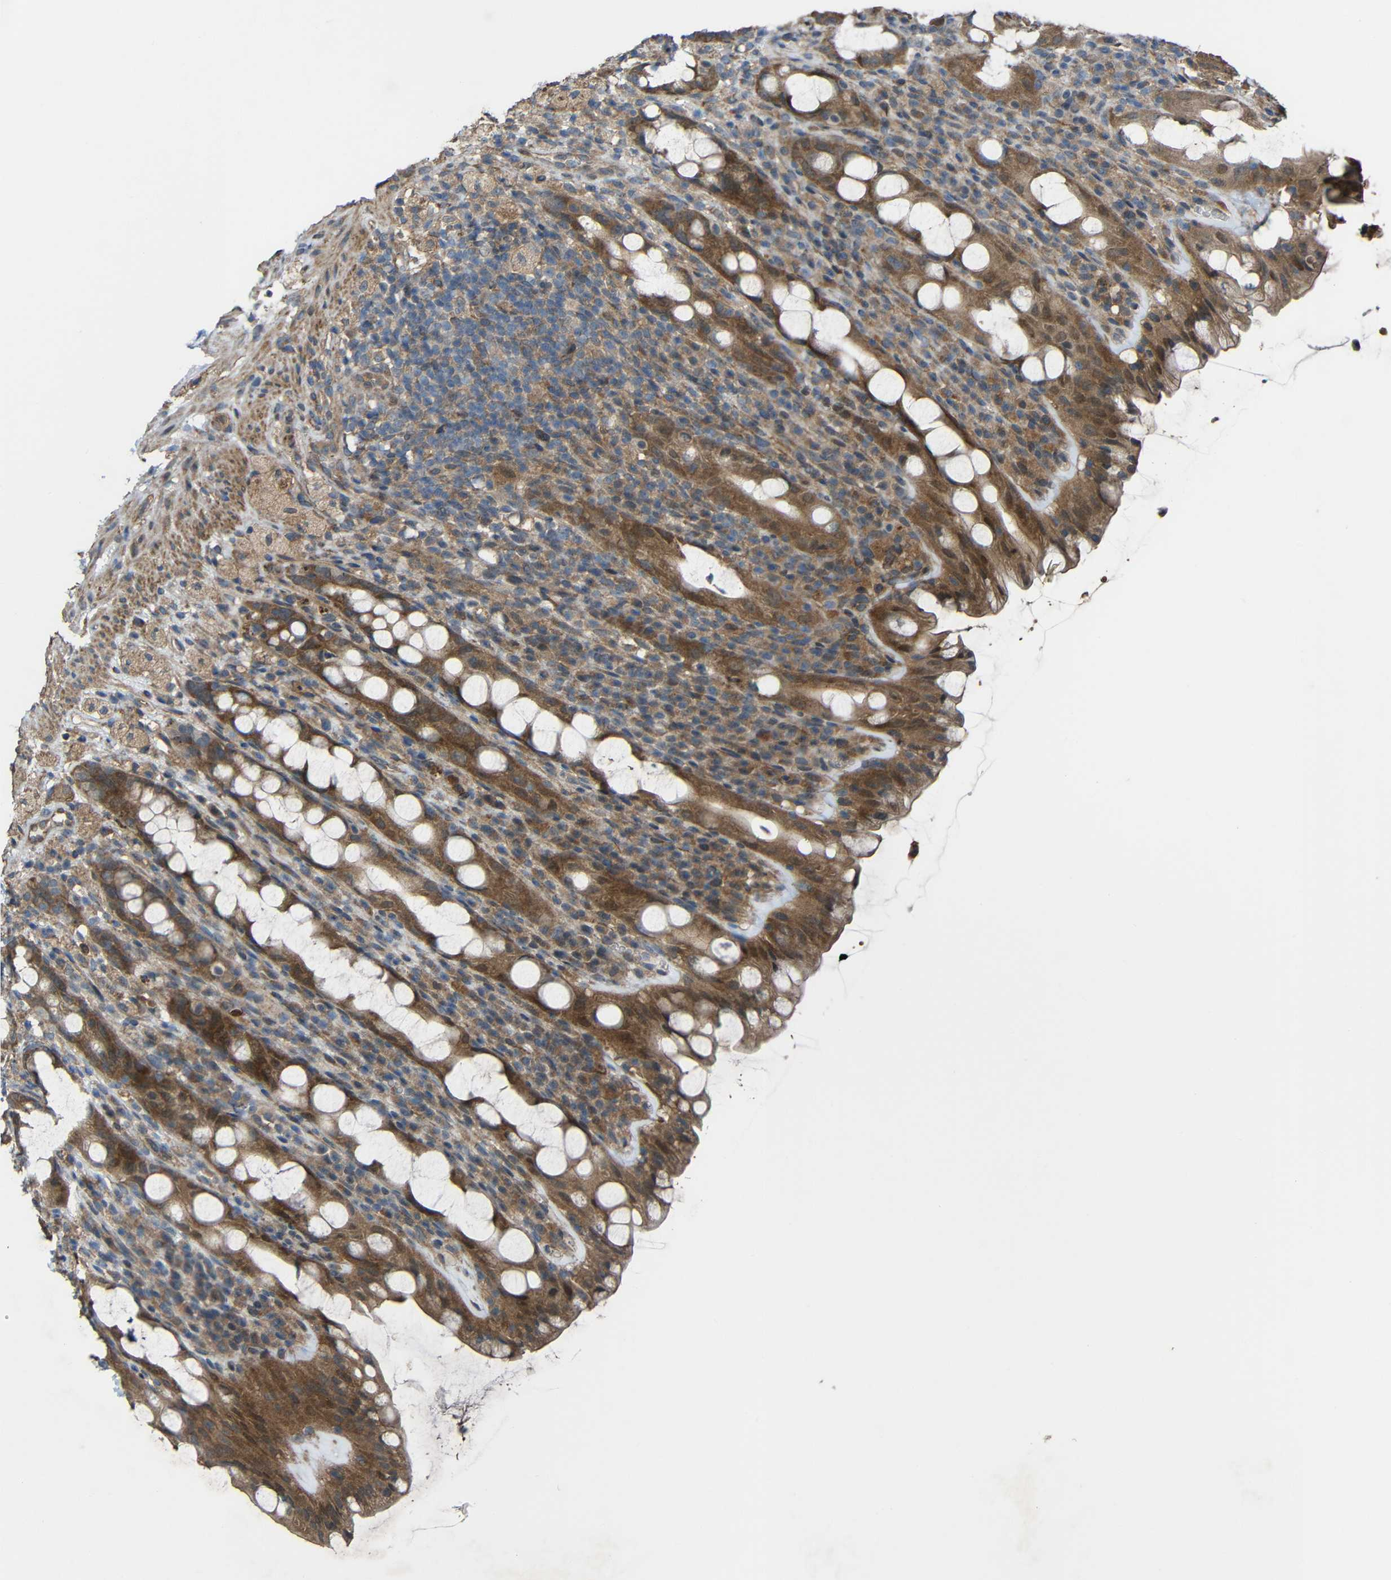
{"staining": {"intensity": "moderate", "quantity": ">75%", "location": "cytoplasmic/membranous"}, "tissue": "rectum", "cell_type": "Glandular cells", "image_type": "normal", "snomed": [{"axis": "morphology", "description": "Normal tissue, NOS"}, {"axis": "topography", "description": "Rectum"}], "caption": "Rectum stained for a protein (brown) demonstrates moderate cytoplasmic/membranous positive positivity in about >75% of glandular cells.", "gene": "CHST9", "patient": {"sex": "male", "age": 44}}